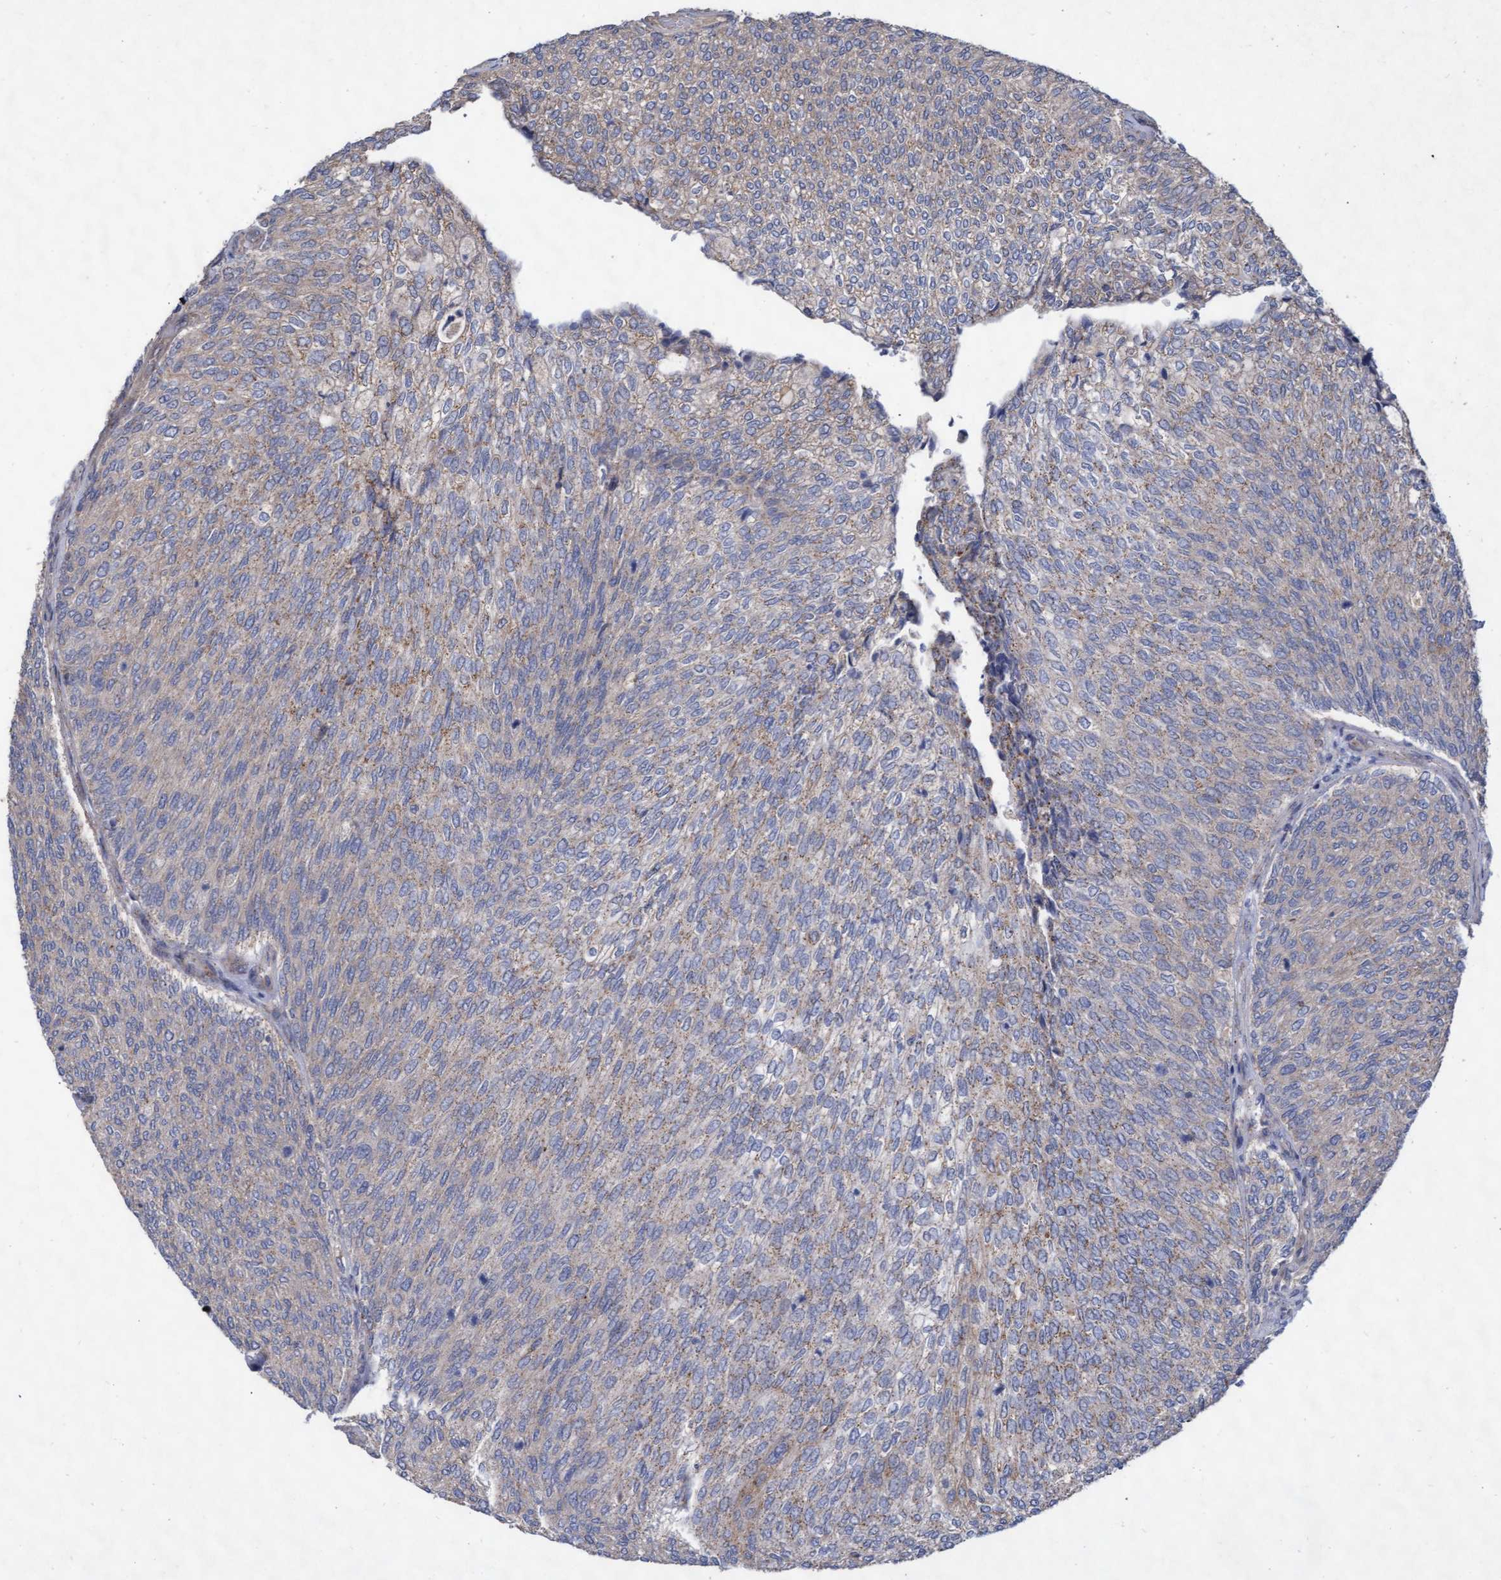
{"staining": {"intensity": "weak", "quantity": "25%-75%", "location": "cytoplasmic/membranous"}, "tissue": "urothelial cancer", "cell_type": "Tumor cells", "image_type": "cancer", "snomed": [{"axis": "morphology", "description": "Urothelial carcinoma, Low grade"}, {"axis": "topography", "description": "Urinary bladder"}], "caption": "Approximately 25%-75% of tumor cells in urothelial carcinoma (low-grade) reveal weak cytoplasmic/membranous protein positivity as visualized by brown immunohistochemical staining.", "gene": "ABCF2", "patient": {"sex": "female", "age": 79}}